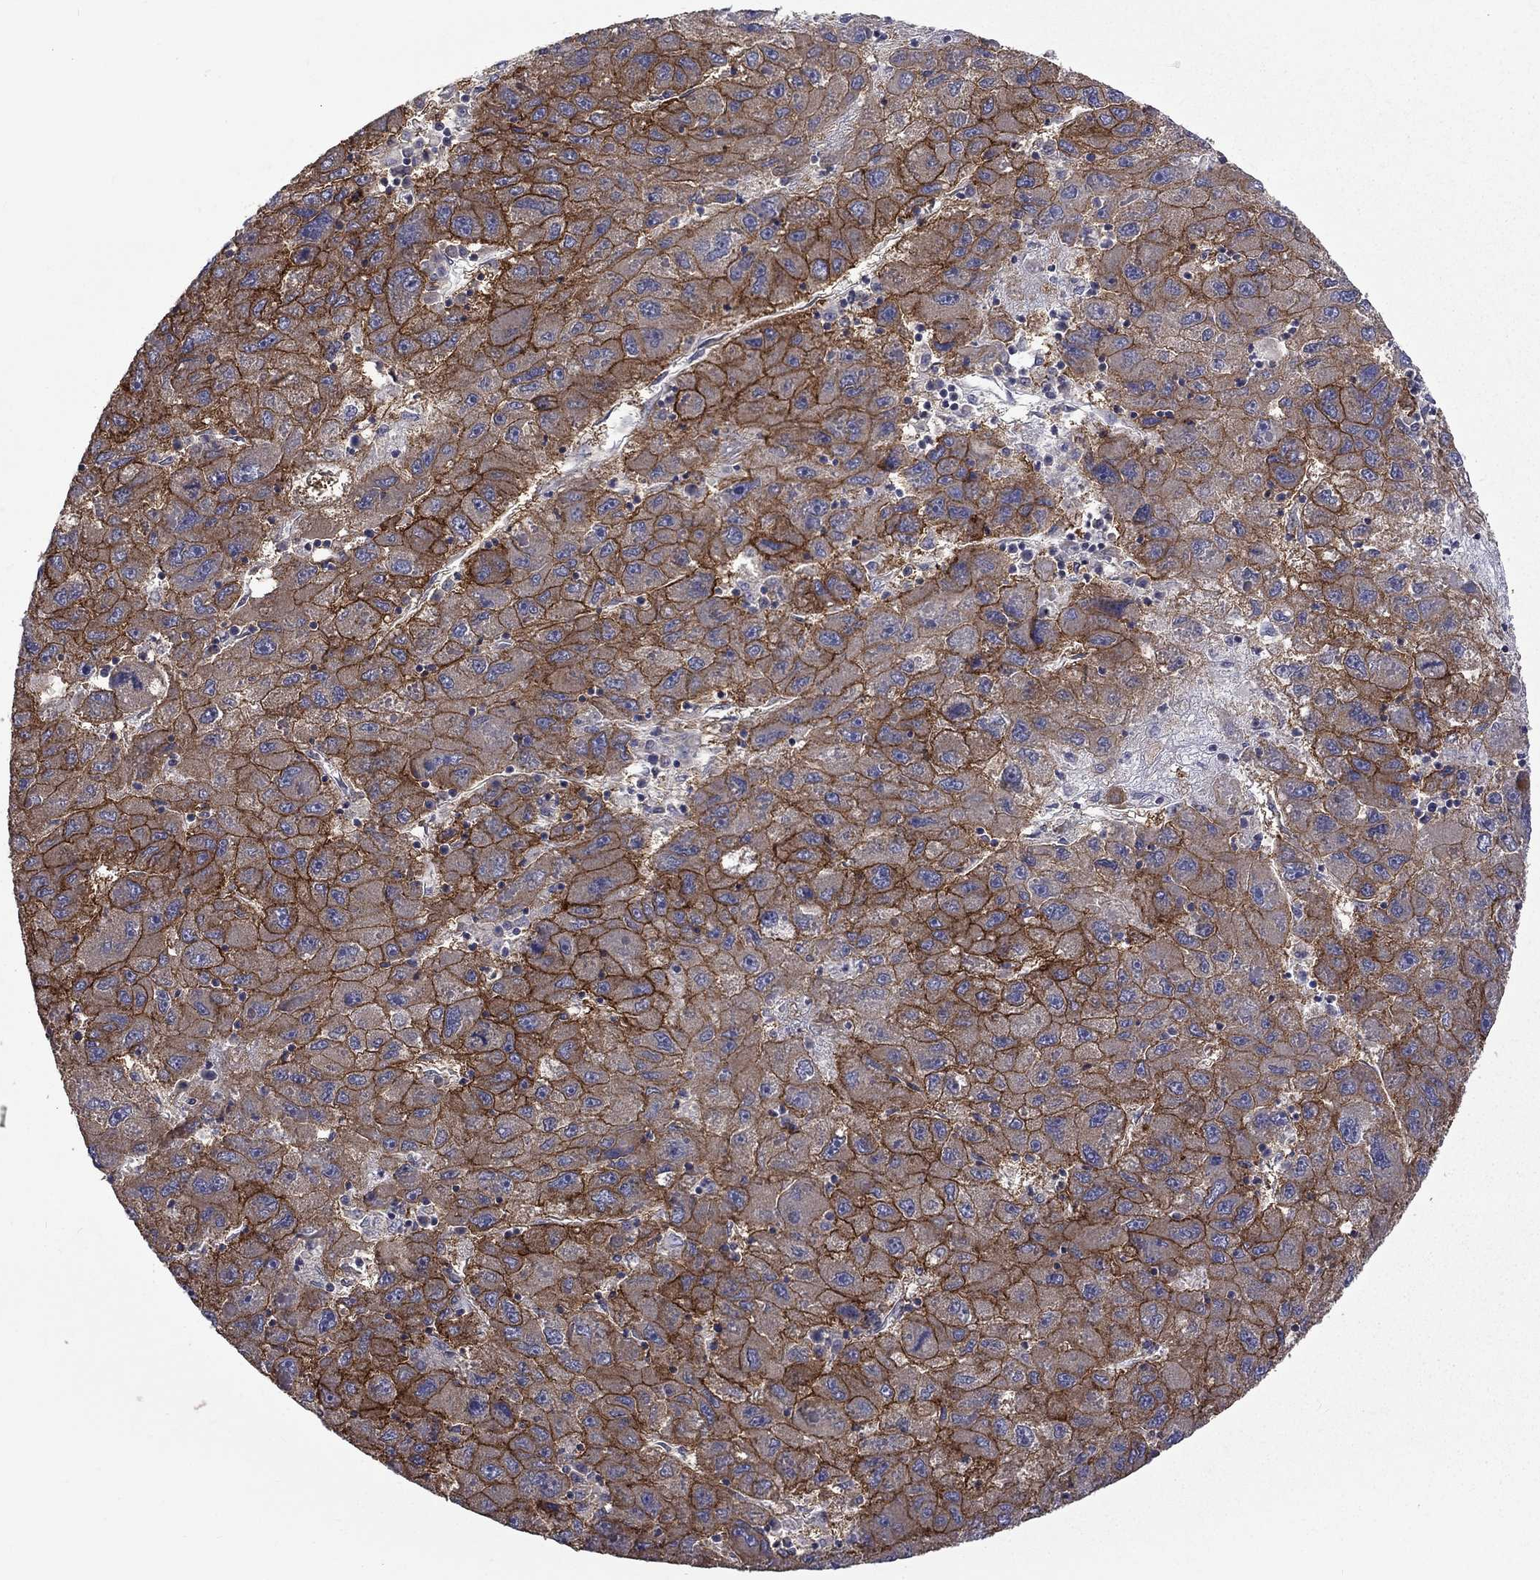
{"staining": {"intensity": "strong", "quantity": "25%-75%", "location": "cytoplasmic/membranous"}, "tissue": "liver cancer", "cell_type": "Tumor cells", "image_type": "cancer", "snomed": [{"axis": "morphology", "description": "Carcinoma, Hepatocellular, NOS"}, {"axis": "topography", "description": "Liver"}], "caption": "Immunohistochemistry (IHC) (DAB (3,3'-diaminobenzidine)) staining of human liver cancer (hepatocellular carcinoma) displays strong cytoplasmic/membranous protein staining in about 25%-75% of tumor cells.", "gene": "SLC39A14", "patient": {"sex": "male", "age": 75}}